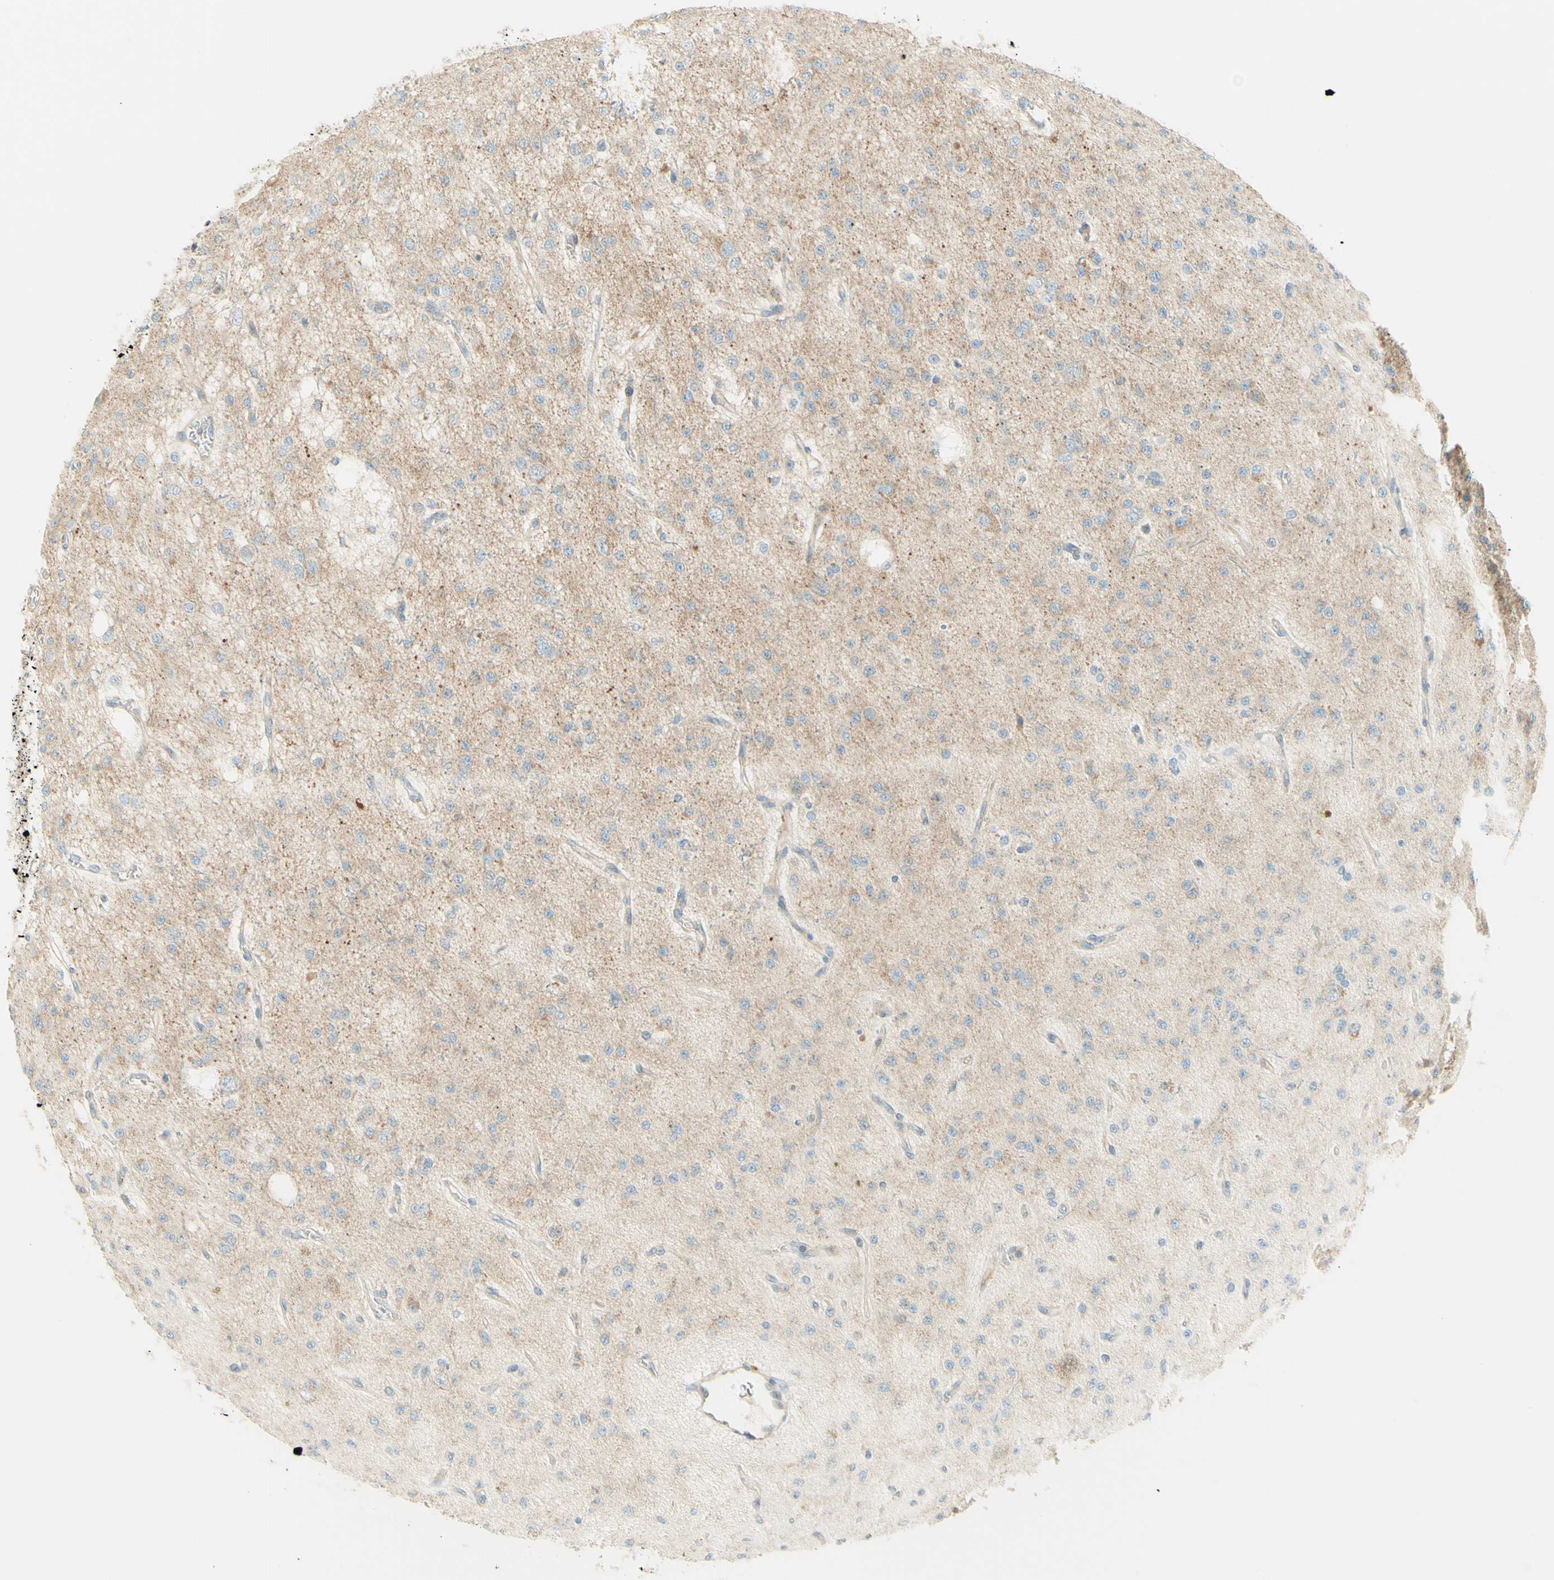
{"staining": {"intensity": "weak", "quantity": "25%-75%", "location": "cytoplasmic/membranous"}, "tissue": "glioma", "cell_type": "Tumor cells", "image_type": "cancer", "snomed": [{"axis": "morphology", "description": "Glioma, malignant, Low grade"}, {"axis": "topography", "description": "Brain"}], "caption": "Brown immunohistochemical staining in human malignant low-grade glioma displays weak cytoplasmic/membranous expression in about 25%-75% of tumor cells. Immunohistochemistry (ihc) stains the protein in brown and the nuclei are stained blue.", "gene": "PROM1", "patient": {"sex": "male", "age": 38}}